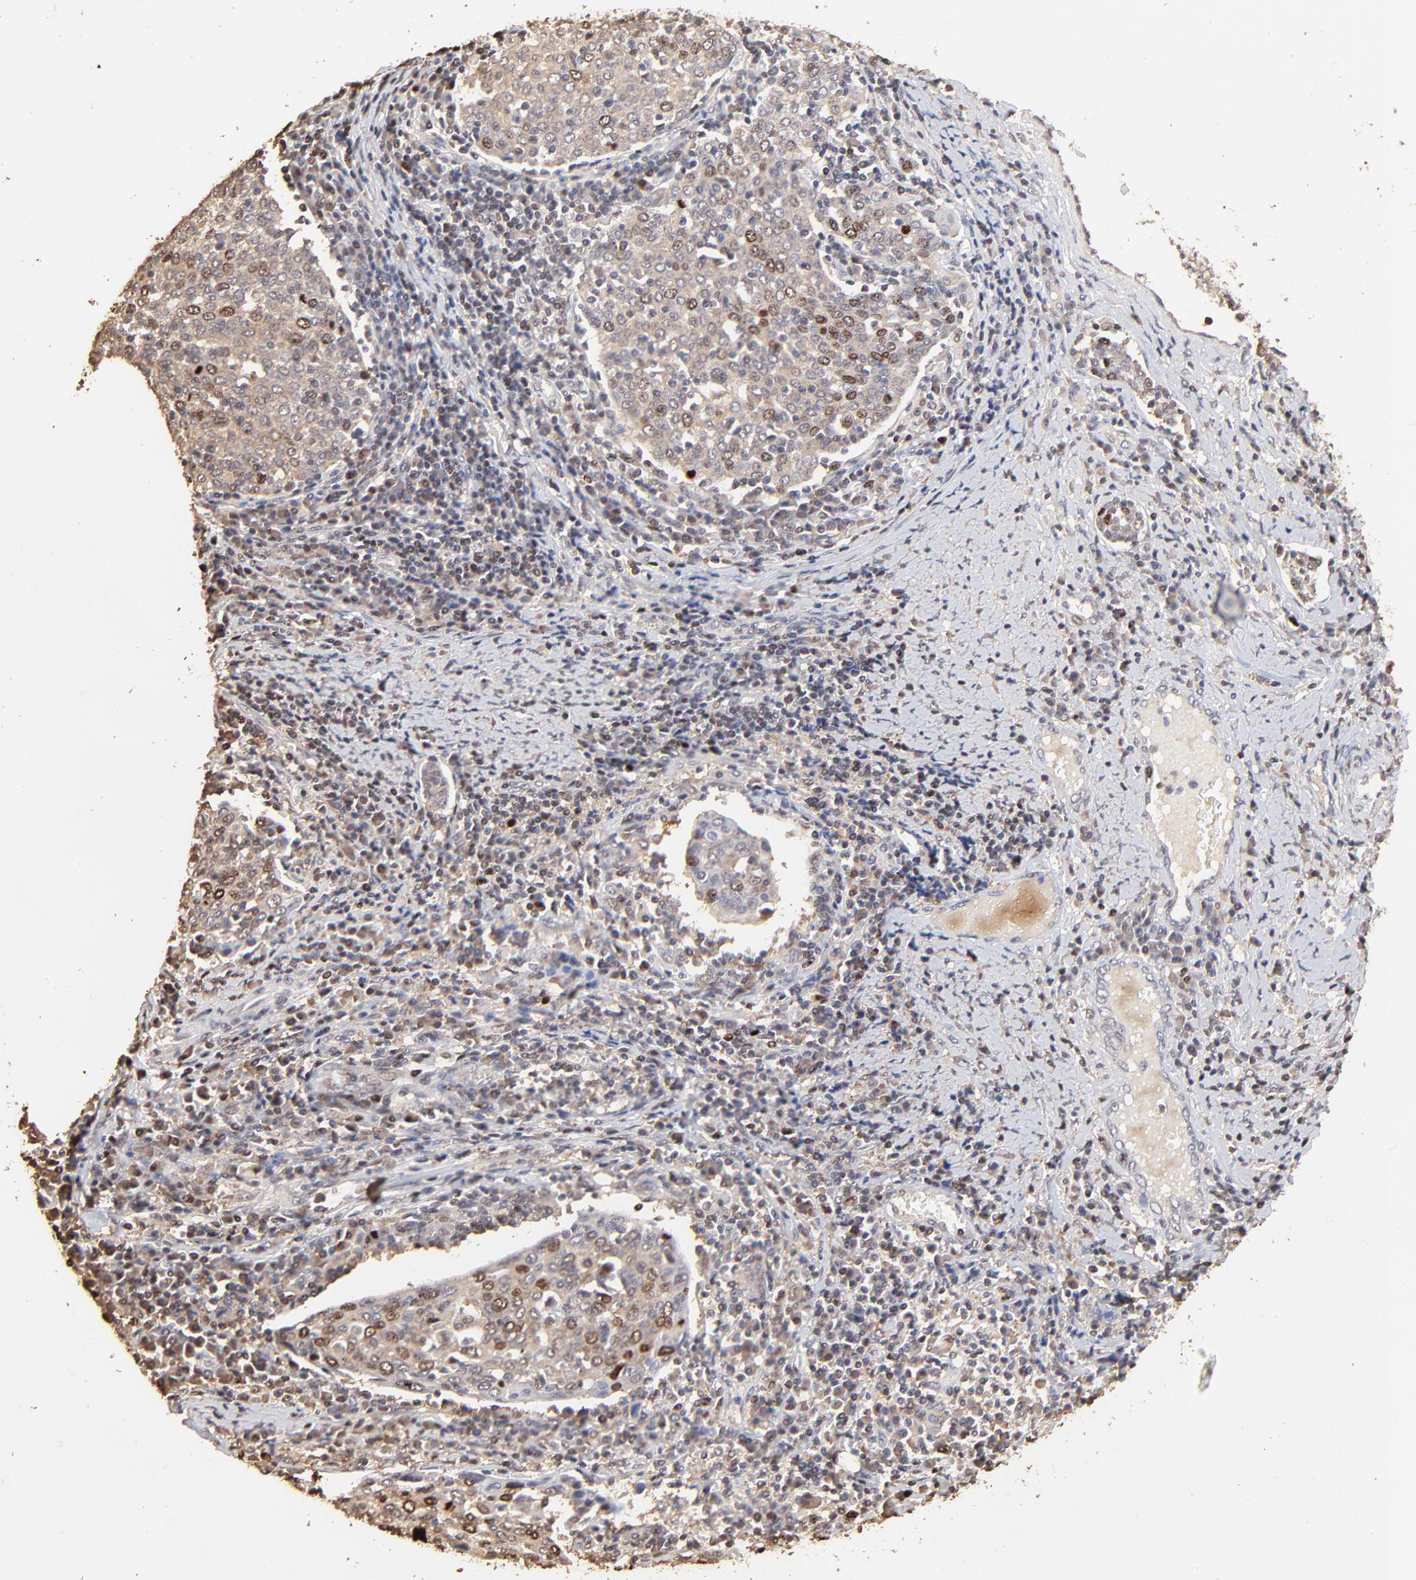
{"staining": {"intensity": "moderate", "quantity": "25%-75%", "location": "cytoplasmic/membranous,nuclear"}, "tissue": "cervical cancer", "cell_type": "Tumor cells", "image_type": "cancer", "snomed": [{"axis": "morphology", "description": "Squamous cell carcinoma, NOS"}, {"axis": "topography", "description": "Cervix"}], "caption": "This micrograph reveals immunohistochemistry staining of cervical squamous cell carcinoma, with medium moderate cytoplasmic/membranous and nuclear expression in approximately 25%-75% of tumor cells.", "gene": "BIRC5", "patient": {"sex": "female", "age": 40}}